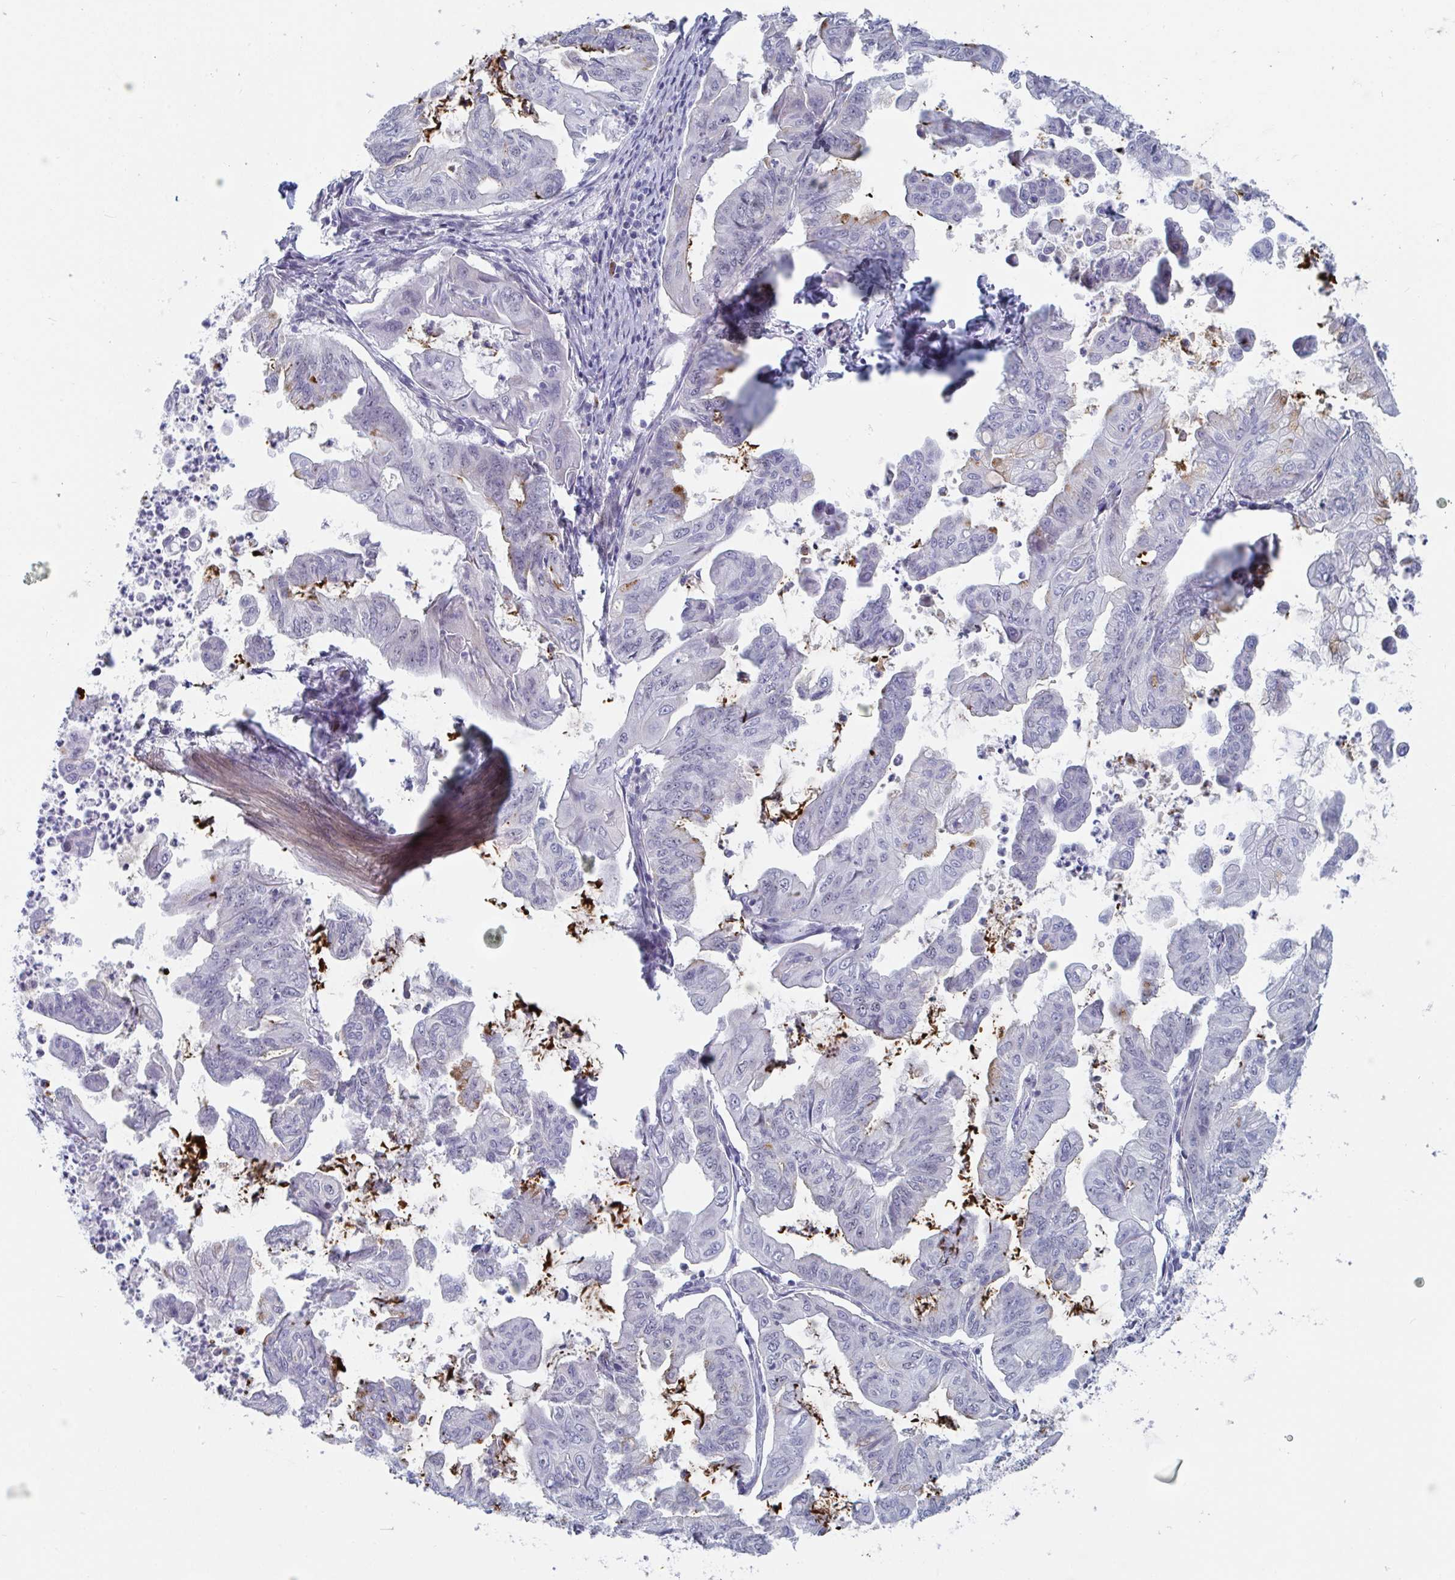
{"staining": {"intensity": "negative", "quantity": "none", "location": "none"}, "tissue": "stomach cancer", "cell_type": "Tumor cells", "image_type": "cancer", "snomed": [{"axis": "morphology", "description": "Adenocarcinoma, NOS"}, {"axis": "topography", "description": "Stomach, upper"}], "caption": "The photomicrograph demonstrates no significant expression in tumor cells of stomach cancer.", "gene": "CENPT", "patient": {"sex": "male", "age": 80}}